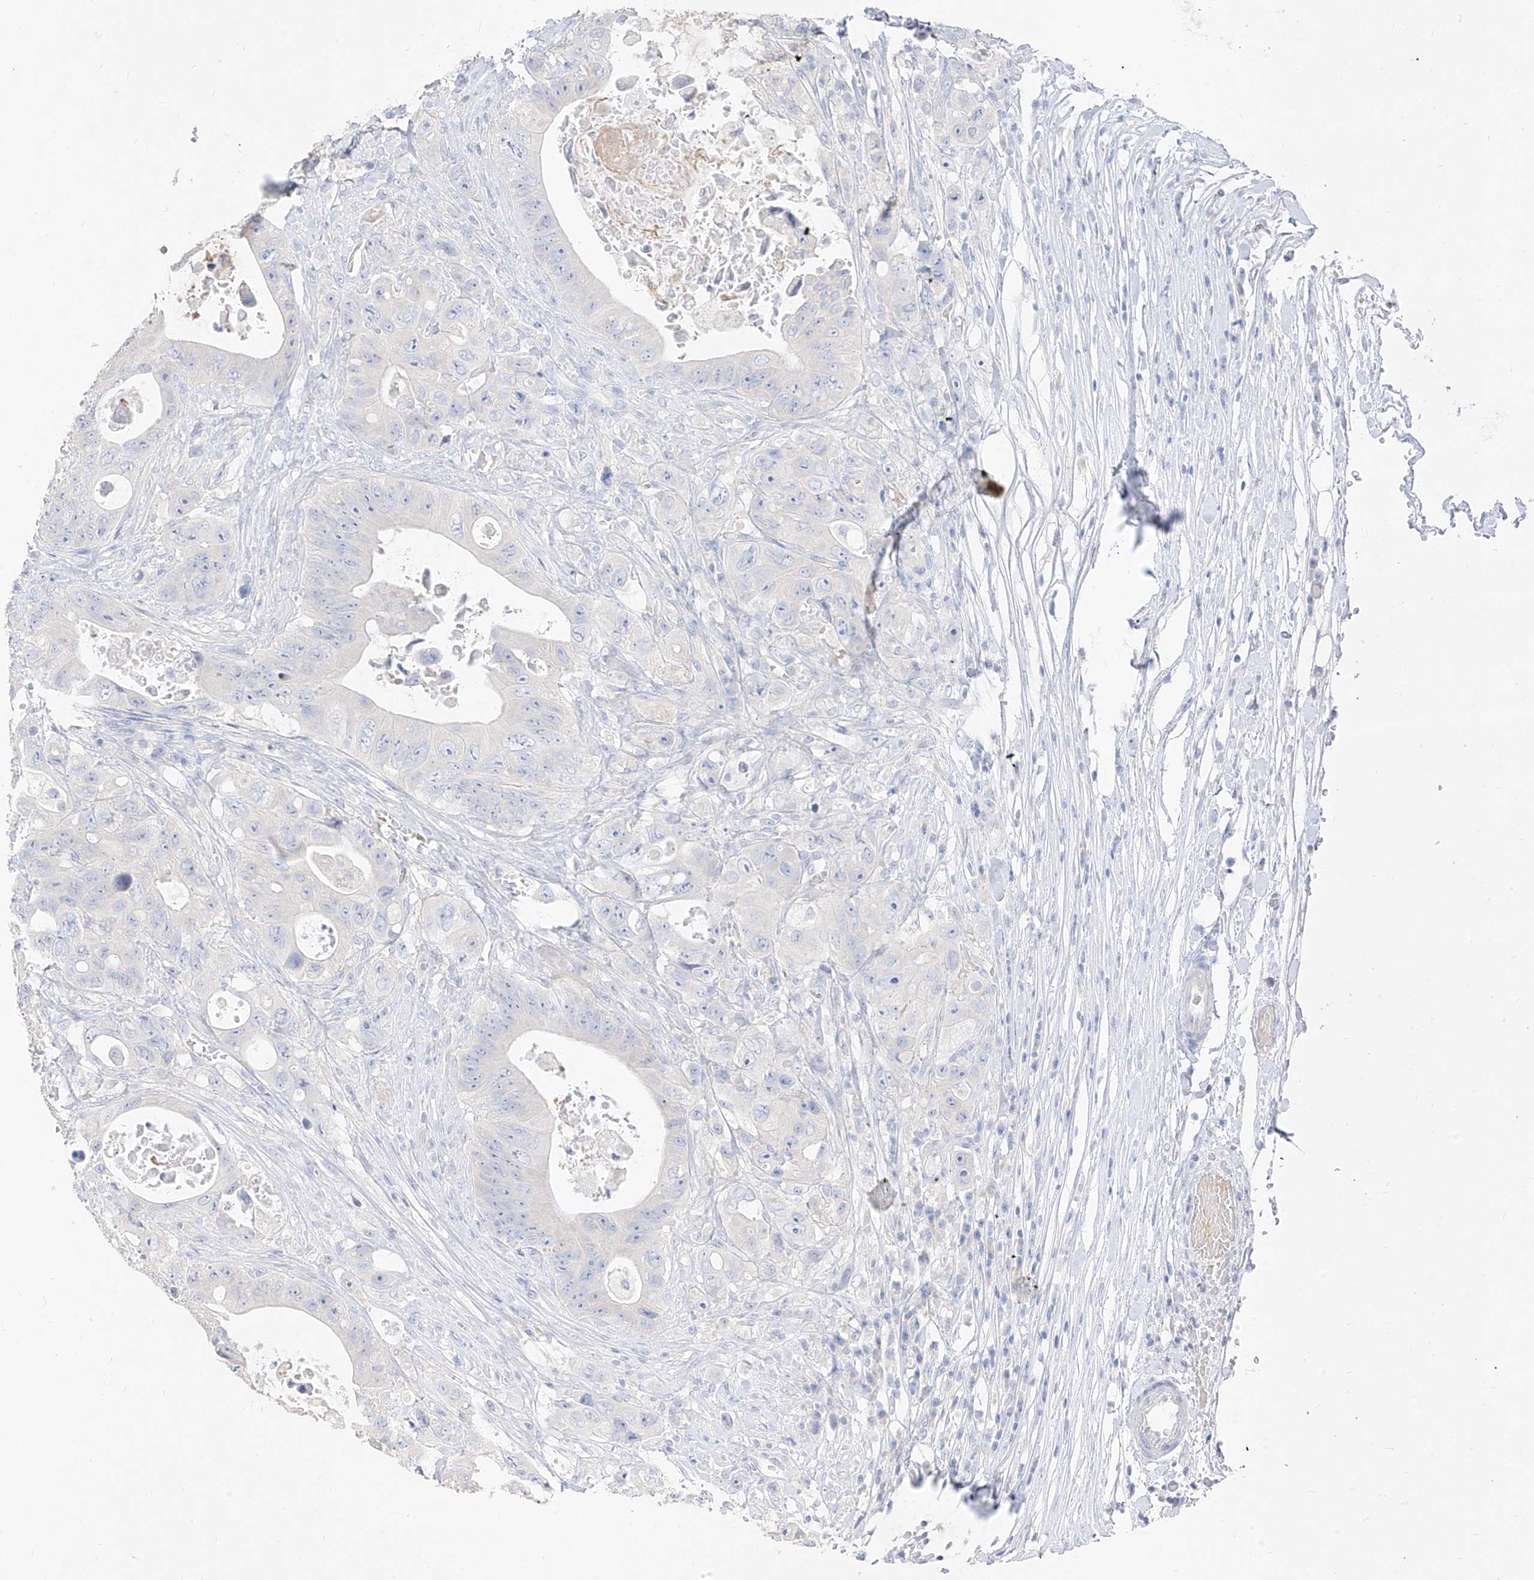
{"staining": {"intensity": "negative", "quantity": "none", "location": "none"}, "tissue": "colorectal cancer", "cell_type": "Tumor cells", "image_type": "cancer", "snomed": [{"axis": "morphology", "description": "Adenocarcinoma, NOS"}, {"axis": "topography", "description": "Colon"}], "caption": "An immunohistochemistry image of colorectal cancer (adenocarcinoma) is shown. There is no staining in tumor cells of colorectal cancer (adenocarcinoma). (DAB IHC, high magnification).", "gene": "ZZEF1", "patient": {"sex": "female", "age": 46}}